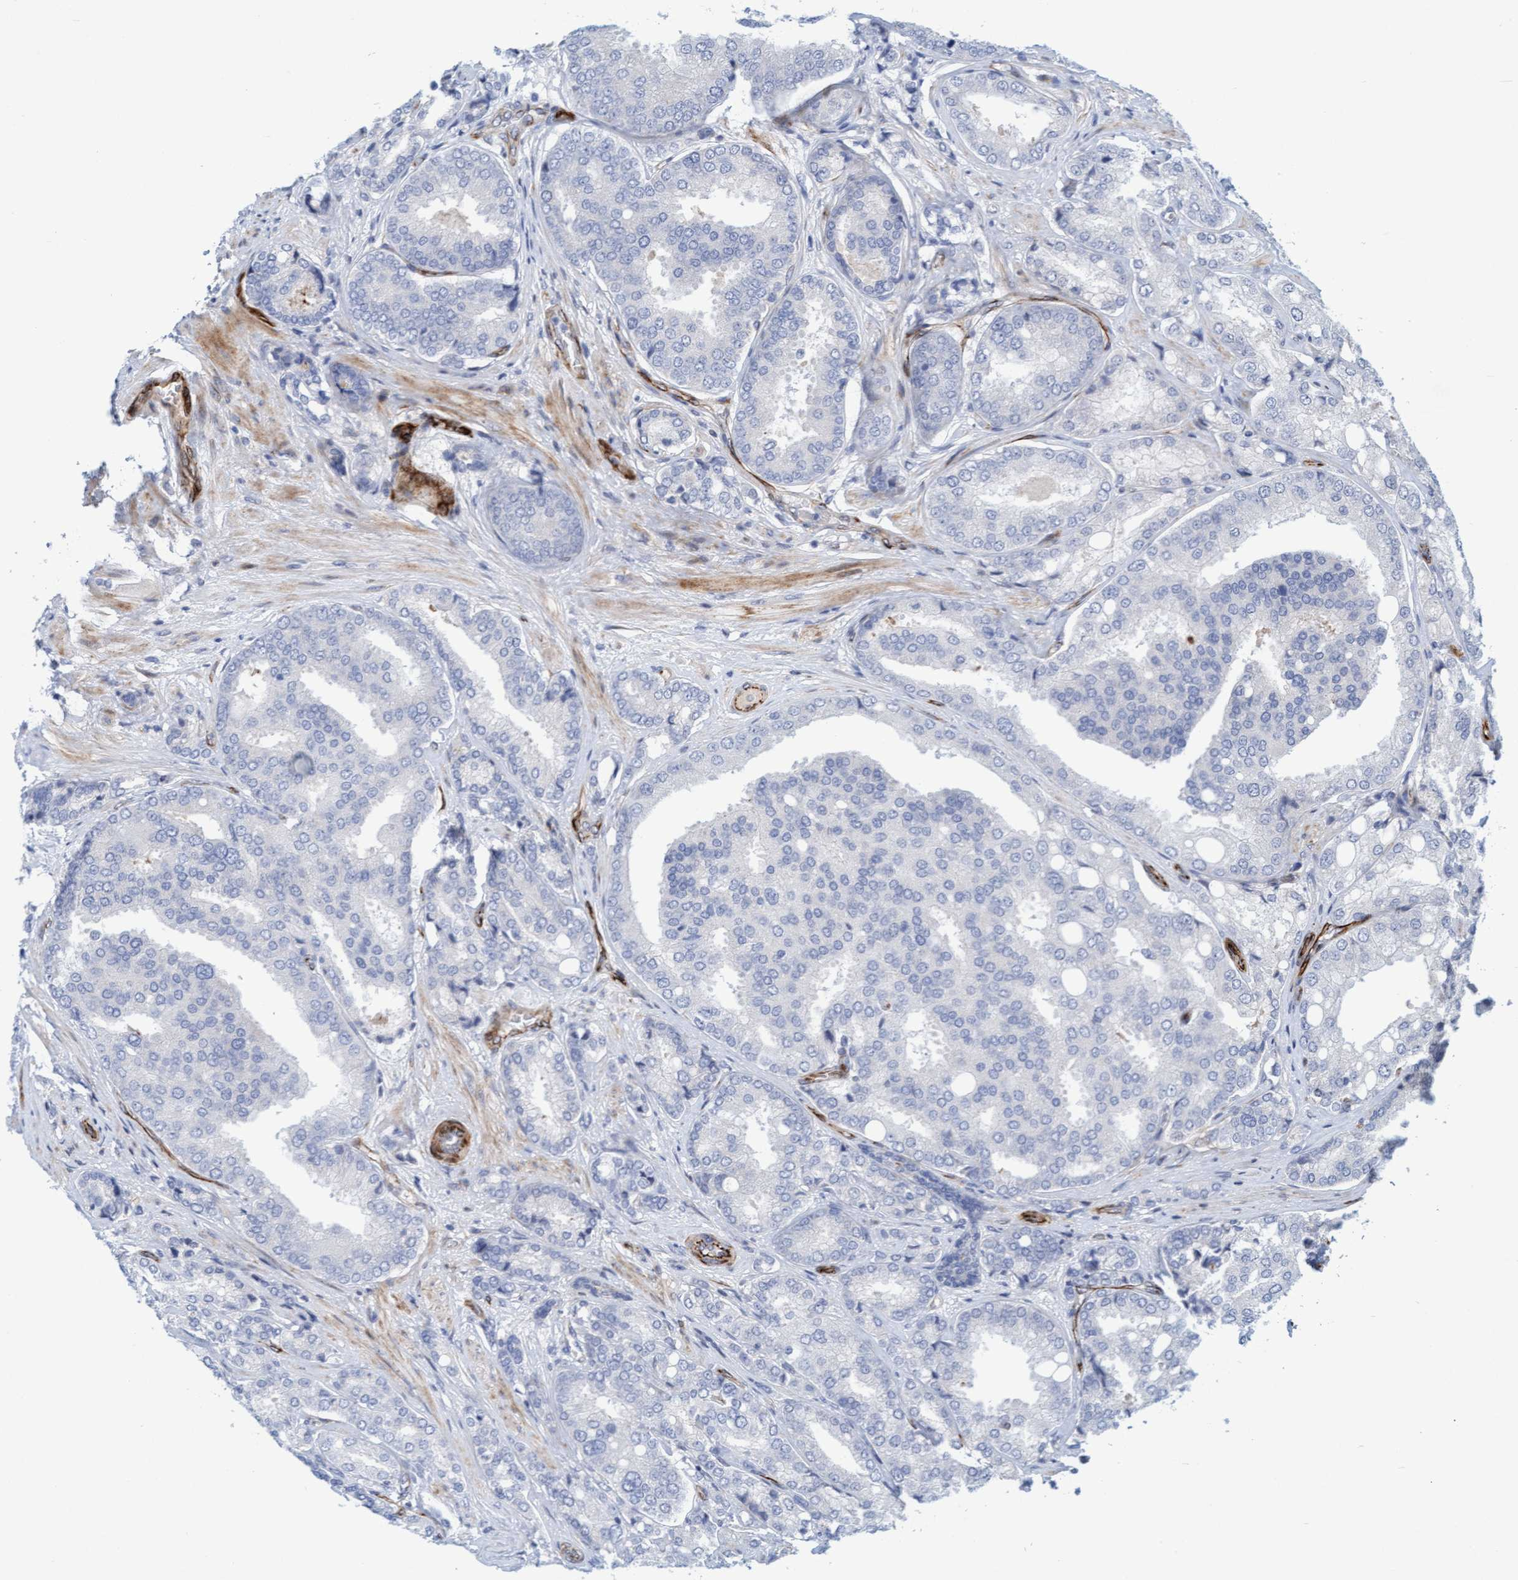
{"staining": {"intensity": "negative", "quantity": "none", "location": "none"}, "tissue": "prostate cancer", "cell_type": "Tumor cells", "image_type": "cancer", "snomed": [{"axis": "morphology", "description": "Adenocarcinoma, High grade"}, {"axis": "topography", "description": "Prostate"}], "caption": "IHC of prostate cancer shows no expression in tumor cells.", "gene": "POLG2", "patient": {"sex": "male", "age": 50}}